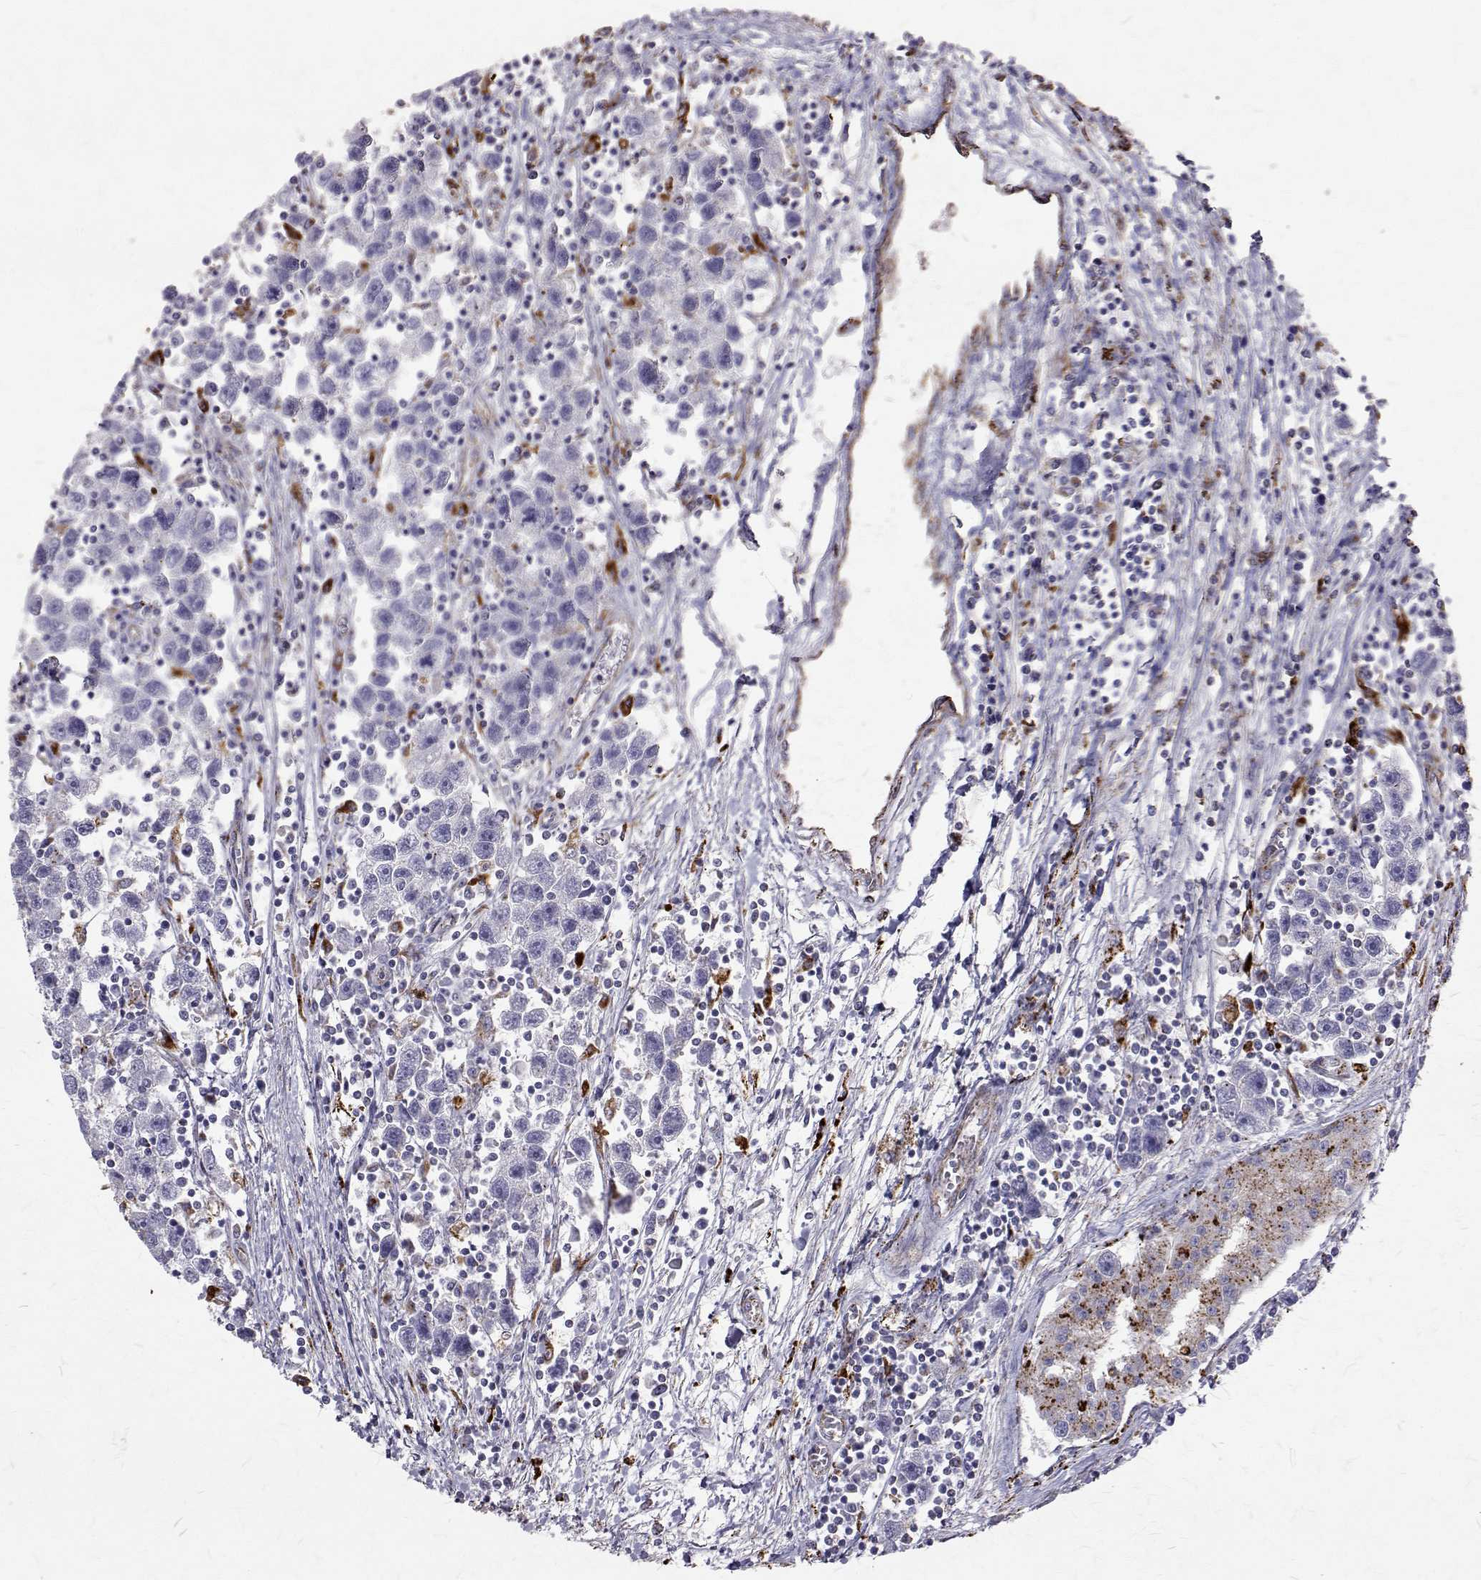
{"staining": {"intensity": "negative", "quantity": "none", "location": "none"}, "tissue": "testis cancer", "cell_type": "Tumor cells", "image_type": "cancer", "snomed": [{"axis": "morphology", "description": "Seminoma, NOS"}, {"axis": "topography", "description": "Testis"}], "caption": "Testis cancer (seminoma) was stained to show a protein in brown. There is no significant positivity in tumor cells. Brightfield microscopy of immunohistochemistry (IHC) stained with DAB (brown) and hematoxylin (blue), captured at high magnification.", "gene": "TPP1", "patient": {"sex": "male", "age": 30}}